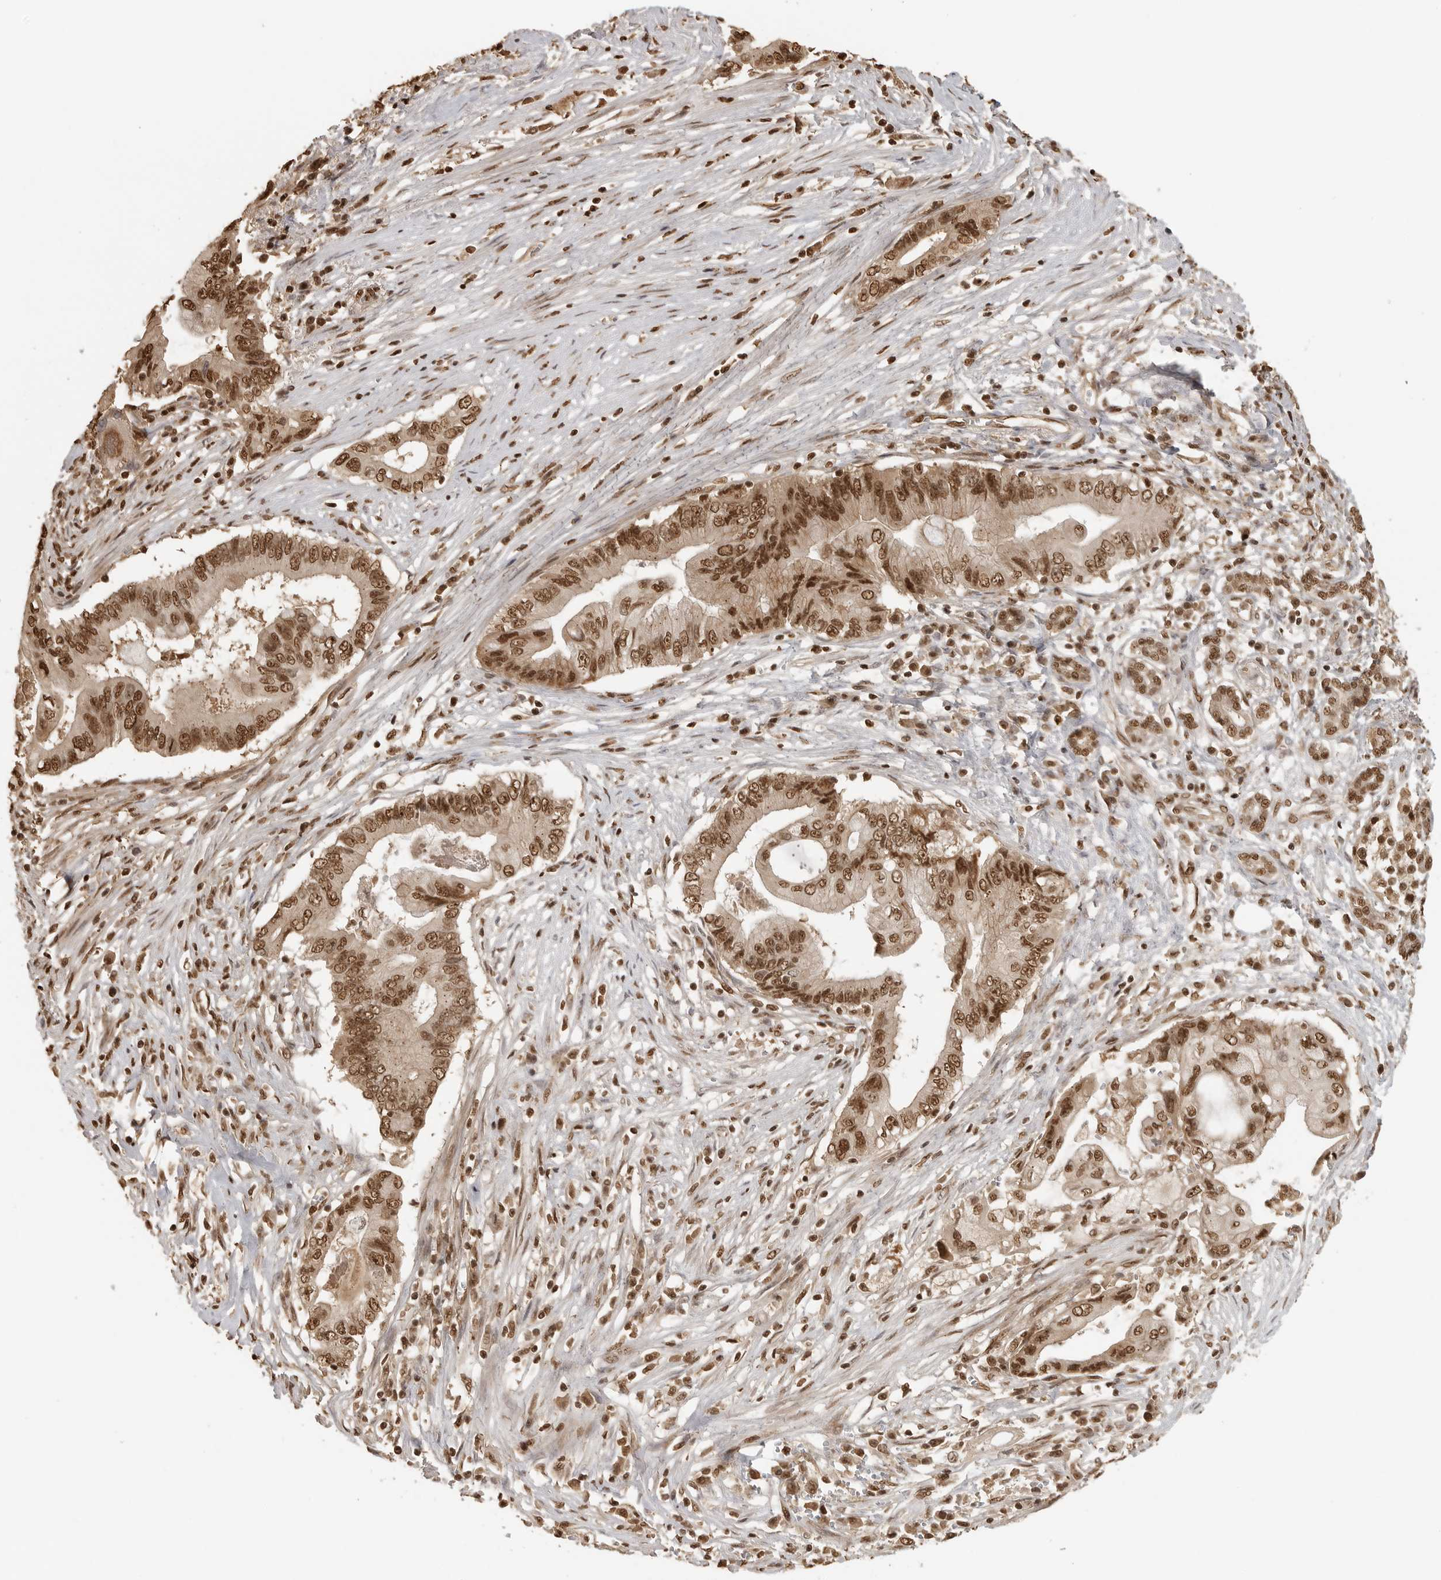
{"staining": {"intensity": "moderate", "quantity": ">75%", "location": "nuclear"}, "tissue": "pancreatic cancer", "cell_type": "Tumor cells", "image_type": "cancer", "snomed": [{"axis": "morphology", "description": "Adenocarcinoma, NOS"}, {"axis": "topography", "description": "Pancreas"}], "caption": "The immunohistochemical stain shows moderate nuclear expression in tumor cells of pancreatic cancer tissue.", "gene": "CLOCK", "patient": {"sex": "male", "age": 78}}